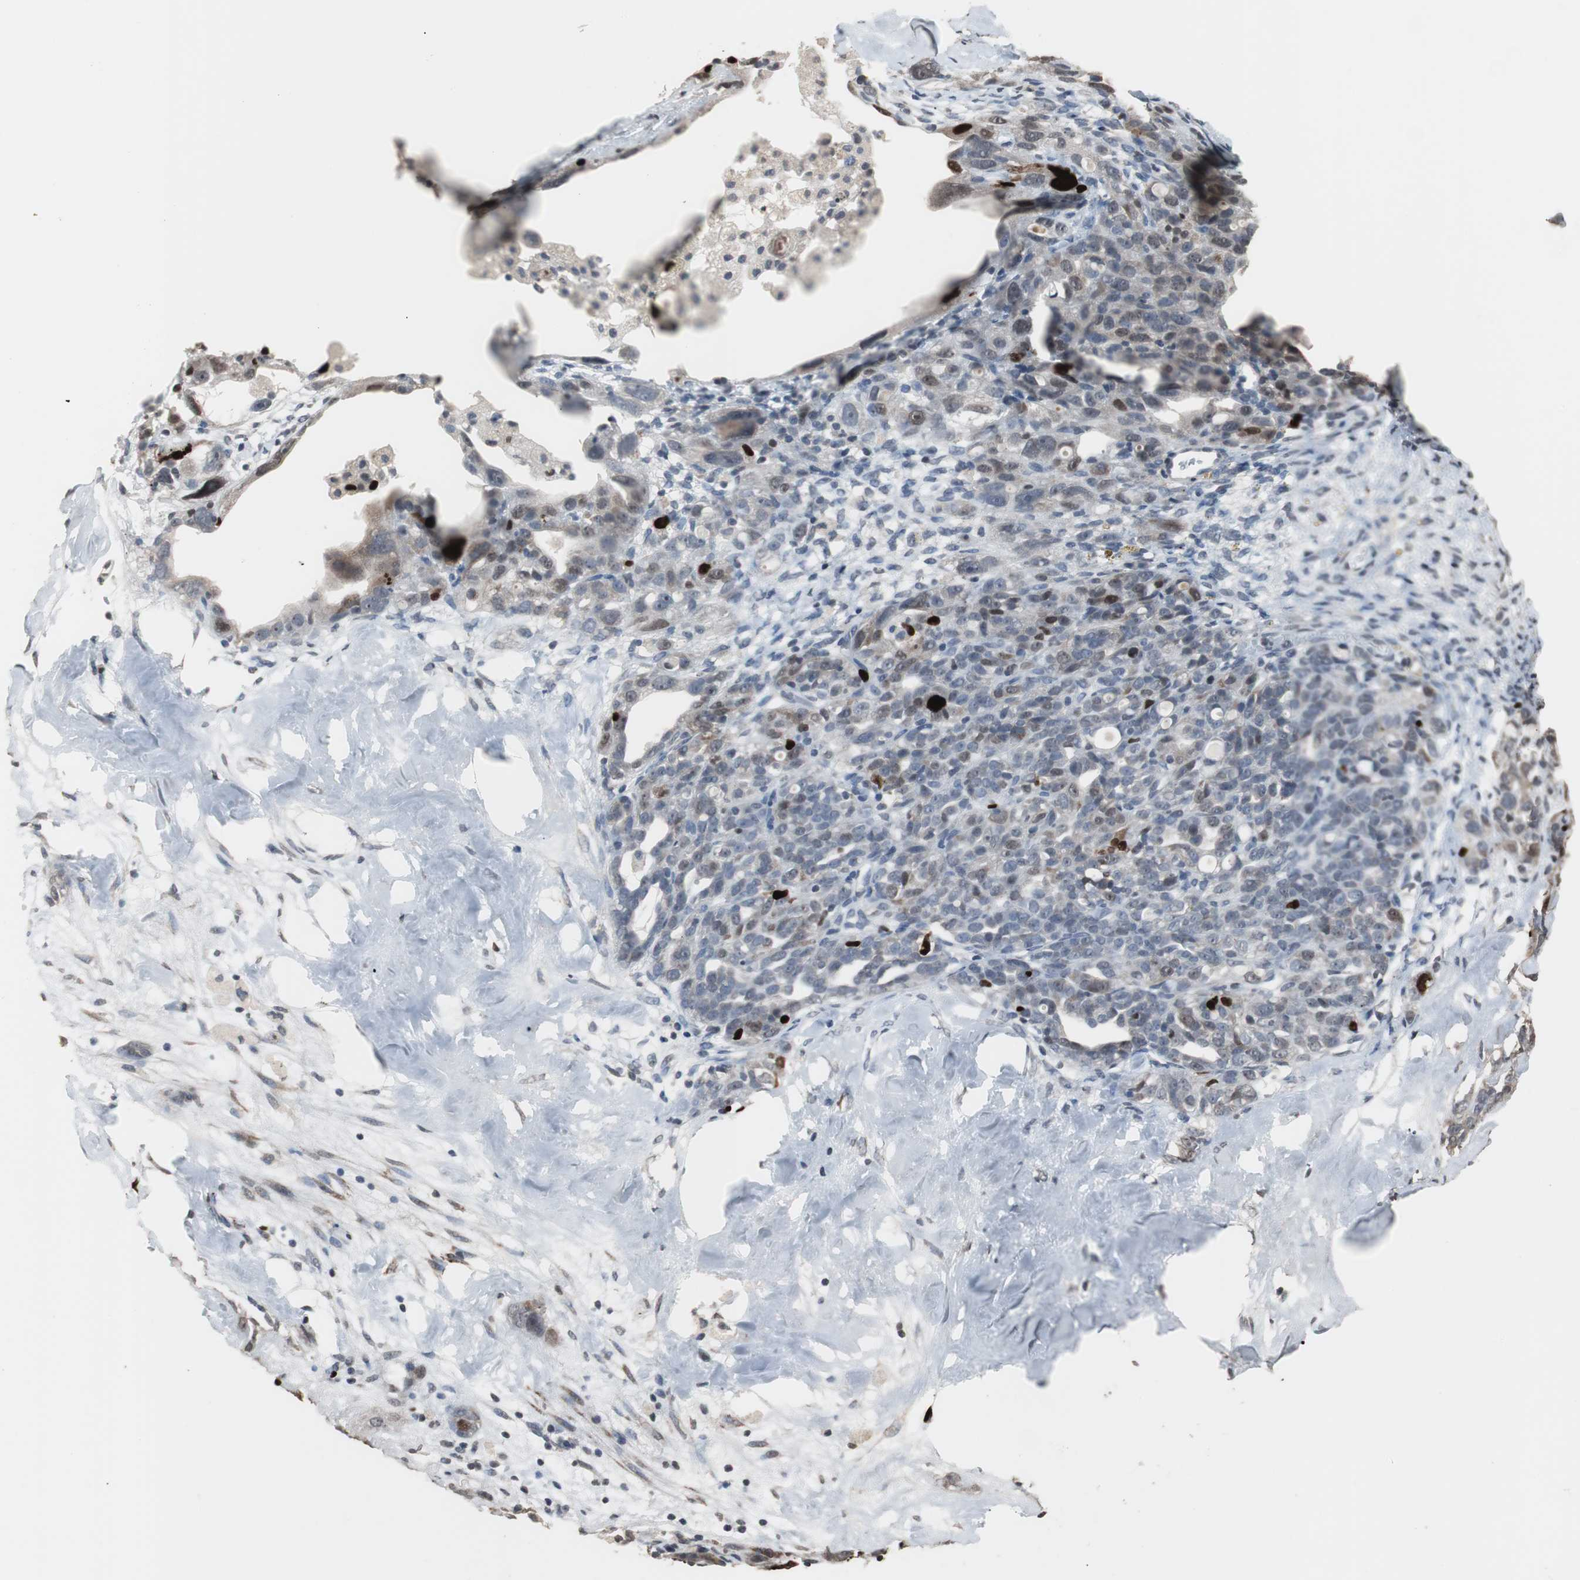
{"staining": {"intensity": "strong", "quantity": "<25%", "location": "nuclear"}, "tissue": "ovarian cancer", "cell_type": "Tumor cells", "image_type": "cancer", "snomed": [{"axis": "morphology", "description": "Cystadenocarcinoma, serous, NOS"}, {"axis": "topography", "description": "Ovary"}], "caption": "Protein expression analysis of ovarian cancer (serous cystadenocarcinoma) demonstrates strong nuclear positivity in about <25% of tumor cells.", "gene": "TOP2A", "patient": {"sex": "female", "age": 66}}